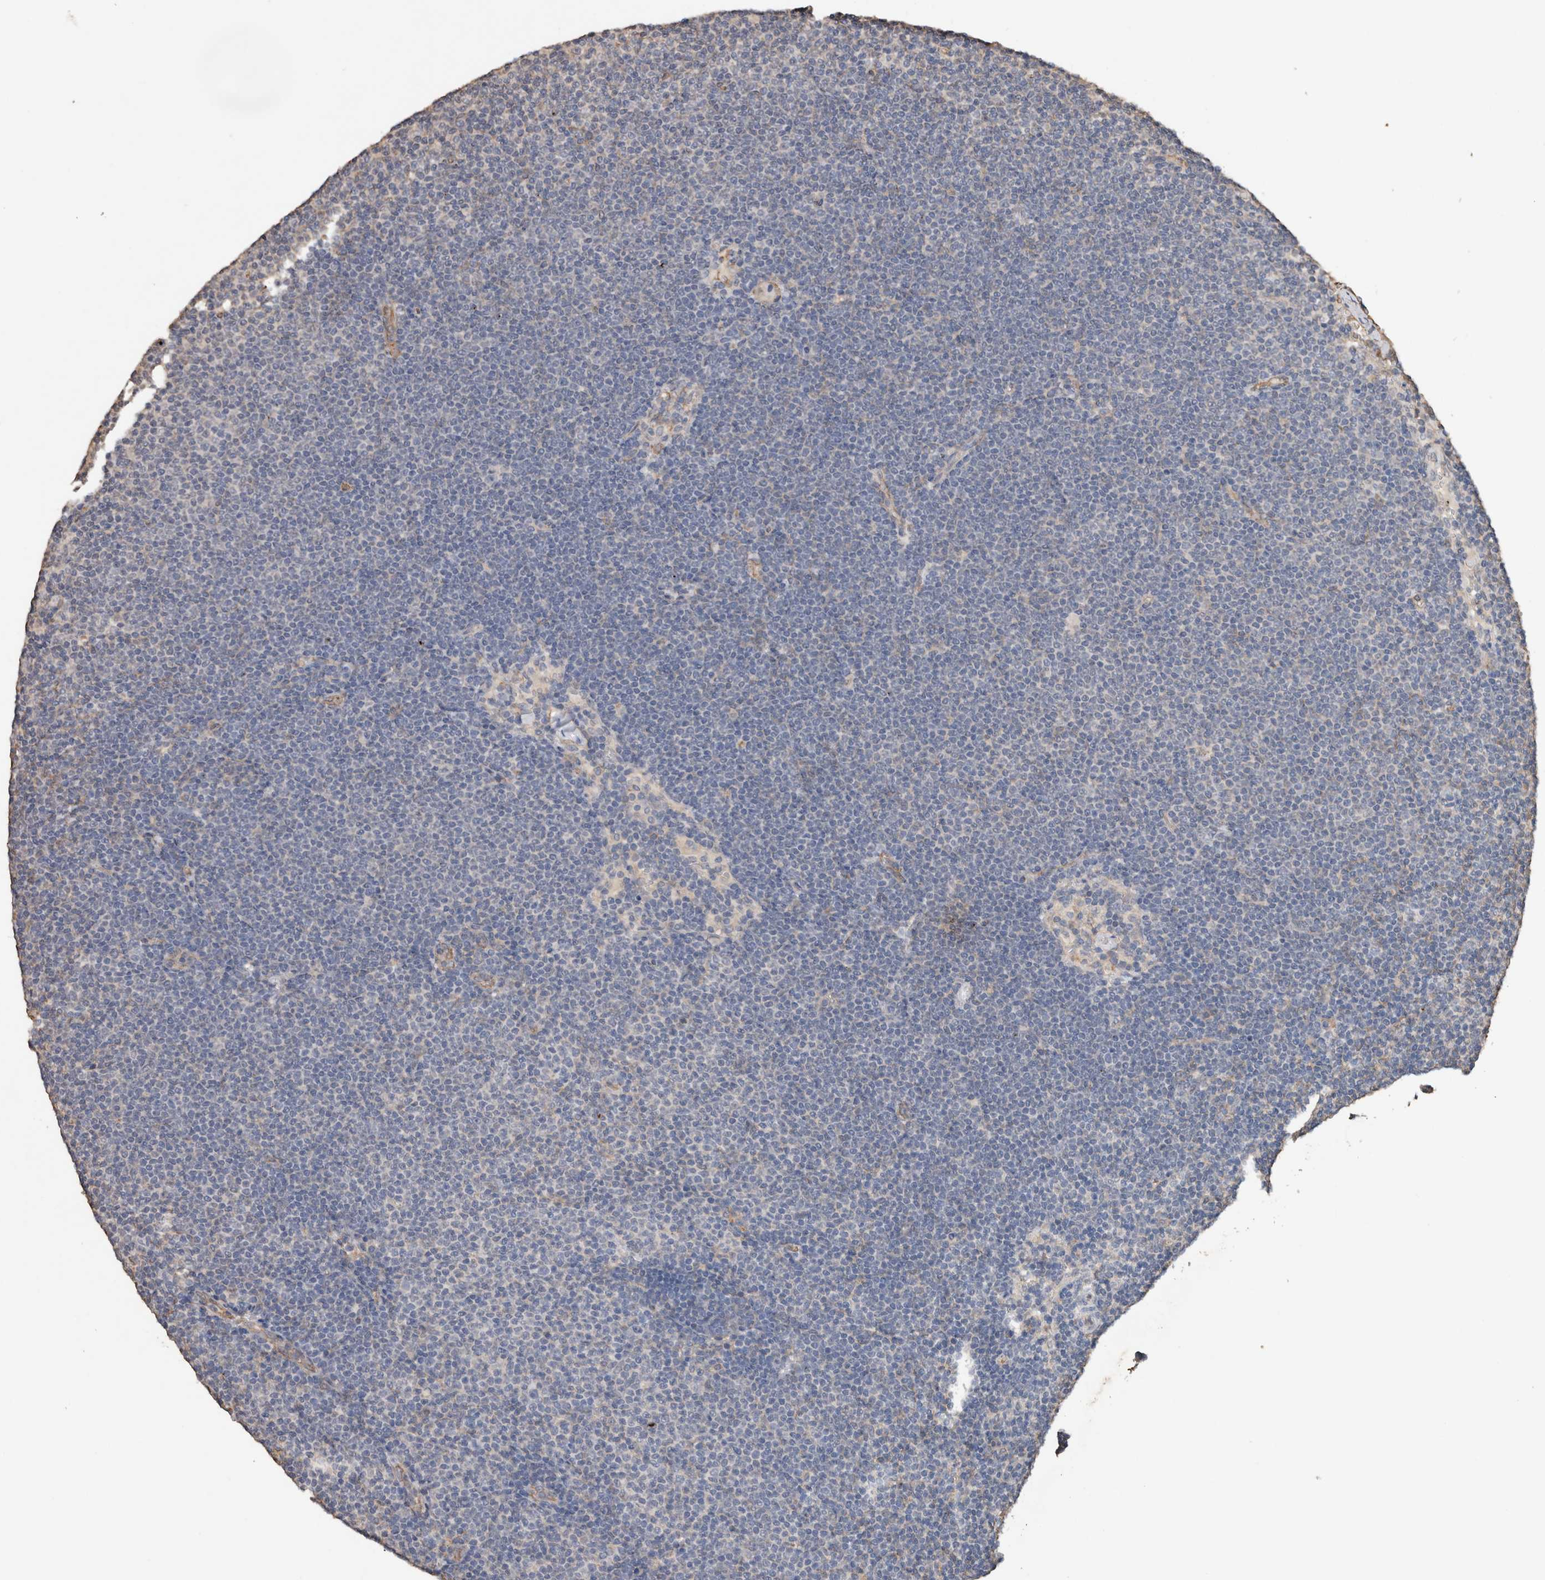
{"staining": {"intensity": "negative", "quantity": "none", "location": "none"}, "tissue": "lymphoma", "cell_type": "Tumor cells", "image_type": "cancer", "snomed": [{"axis": "morphology", "description": "Malignant lymphoma, non-Hodgkin's type, Low grade"}, {"axis": "topography", "description": "Lymph node"}], "caption": "Immunohistochemistry histopathology image of neoplastic tissue: human low-grade malignant lymphoma, non-Hodgkin's type stained with DAB (3,3'-diaminobenzidine) shows no significant protein expression in tumor cells.", "gene": "S100A10", "patient": {"sex": "female", "age": 53}}